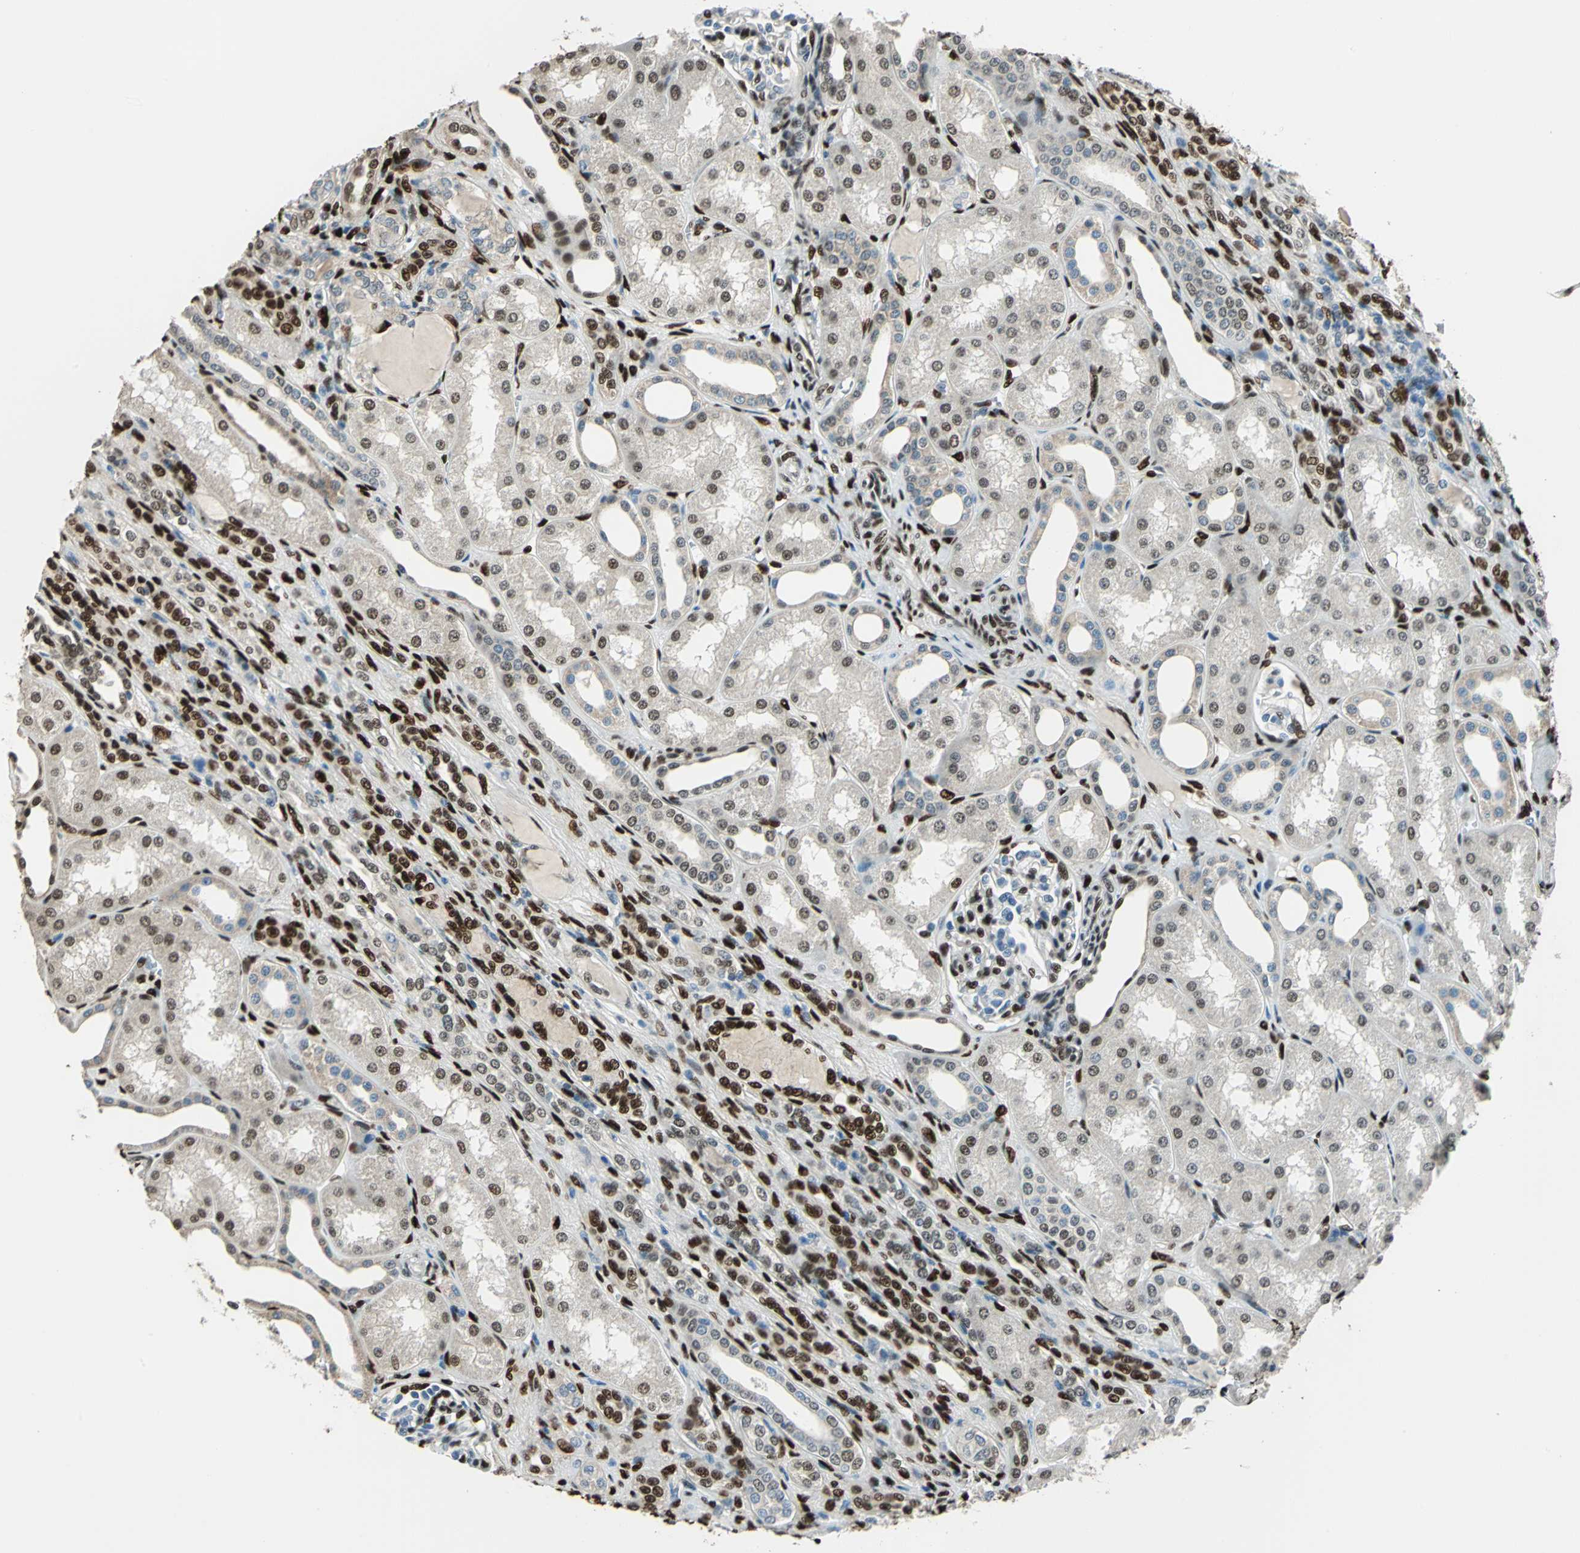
{"staining": {"intensity": "strong", "quantity": "25%-75%", "location": "nuclear"}, "tissue": "kidney", "cell_type": "Cells in glomeruli", "image_type": "normal", "snomed": [{"axis": "morphology", "description": "Normal tissue, NOS"}, {"axis": "topography", "description": "Kidney"}], "caption": "IHC of benign kidney exhibits high levels of strong nuclear positivity in about 25%-75% of cells in glomeruli. The staining was performed using DAB to visualize the protein expression in brown, while the nuclei were stained in blue with hematoxylin (Magnification: 20x).", "gene": "NFIA", "patient": {"sex": "male", "age": 7}}